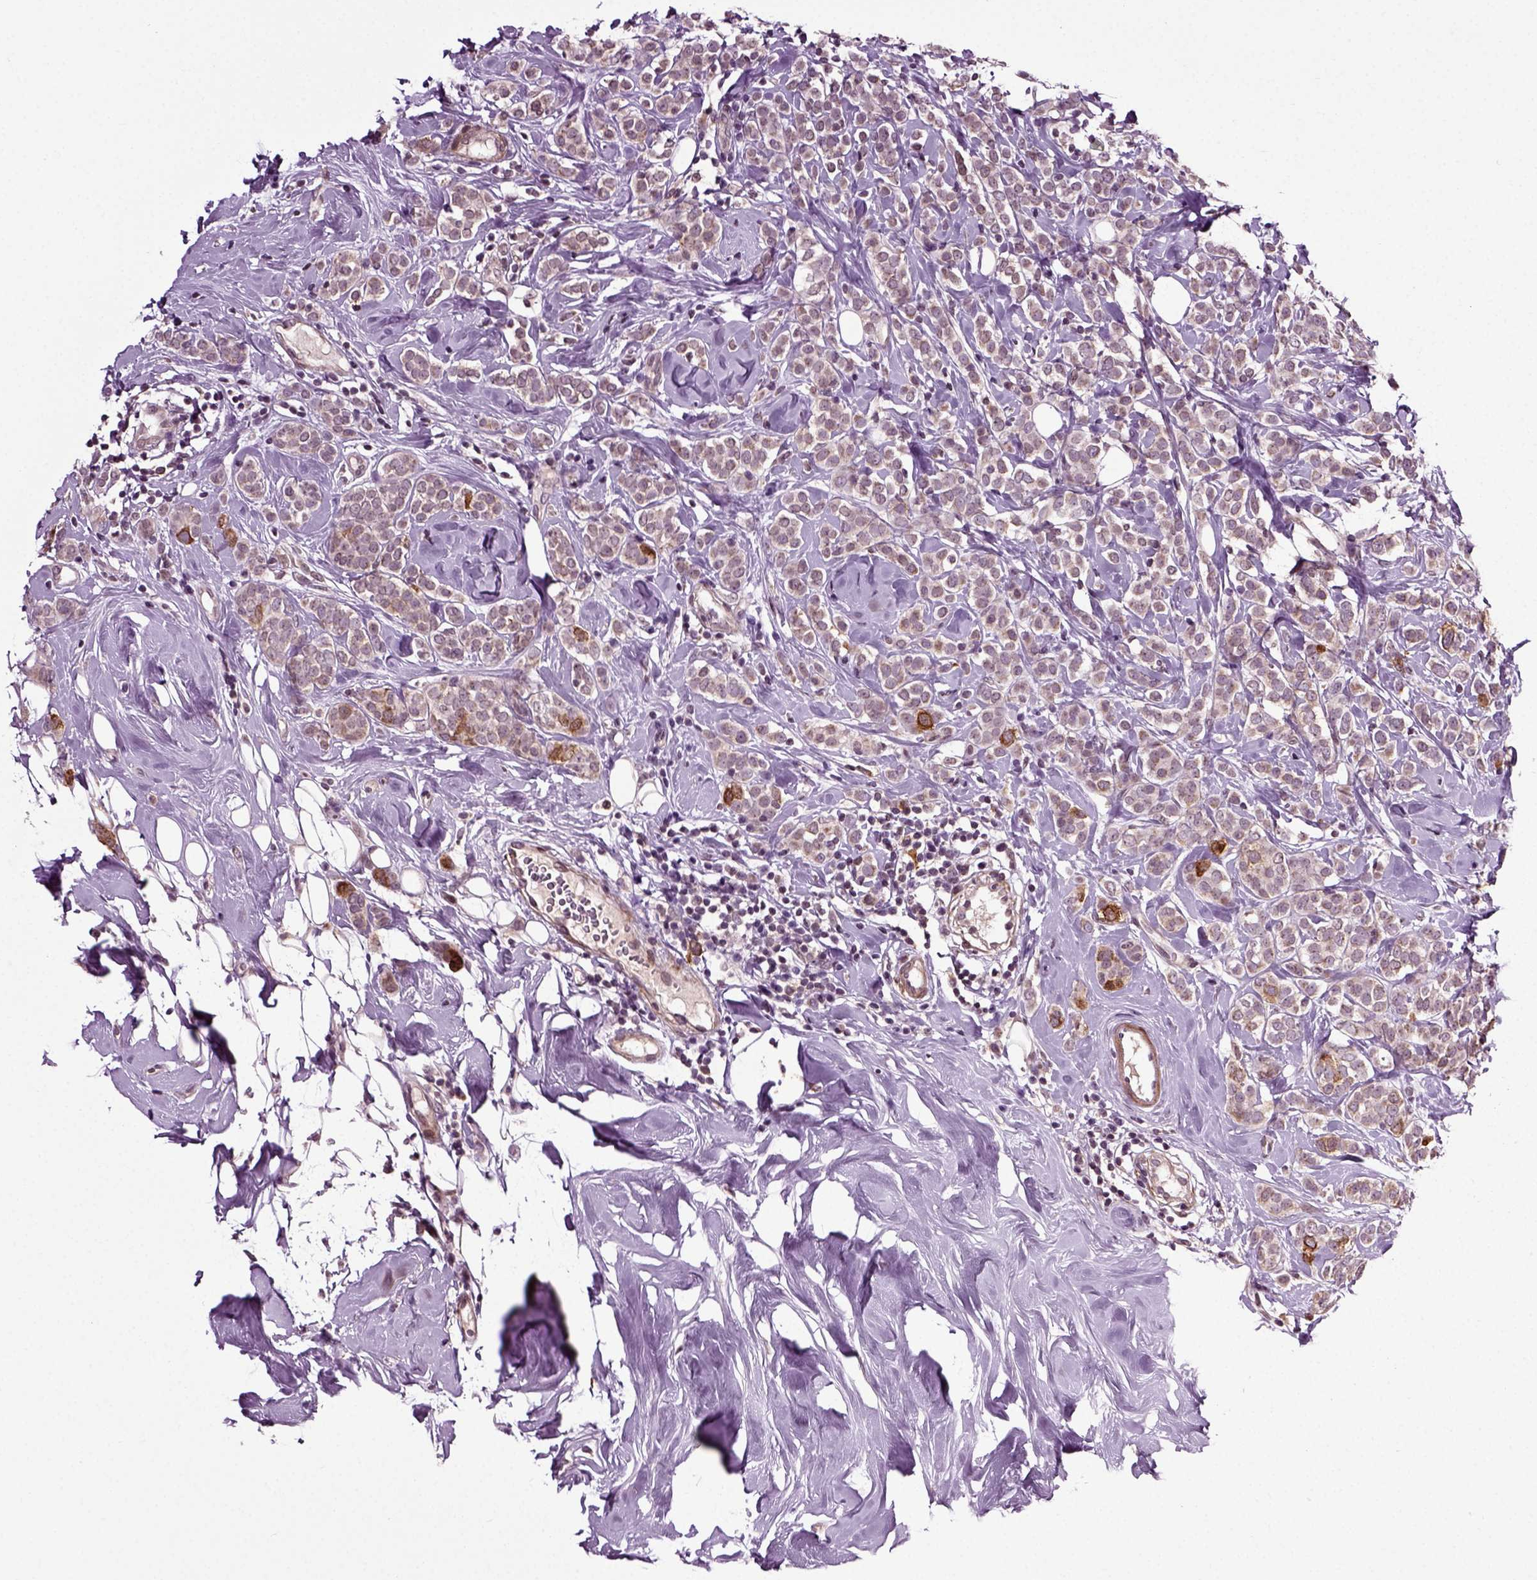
{"staining": {"intensity": "strong", "quantity": "<25%", "location": "cytoplasmic/membranous"}, "tissue": "breast cancer", "cell_type": "Tumor cells", "image_type": "cancer", "snomed": [{"axis": "morphology", "description": "Lobular carcinoma"}, {"axis": "topography", "description": "Breast"}], "caption": "Protein staining shows strong cytoplasmic/membranous staining in about <25% of tumor cells in lobular carcinoma (breast). Ihc stains the protein of interest in brown and the nuclei are stained blue.", "gene": "KNSTRN", "patient": {"sex": "female", "age": 49}}